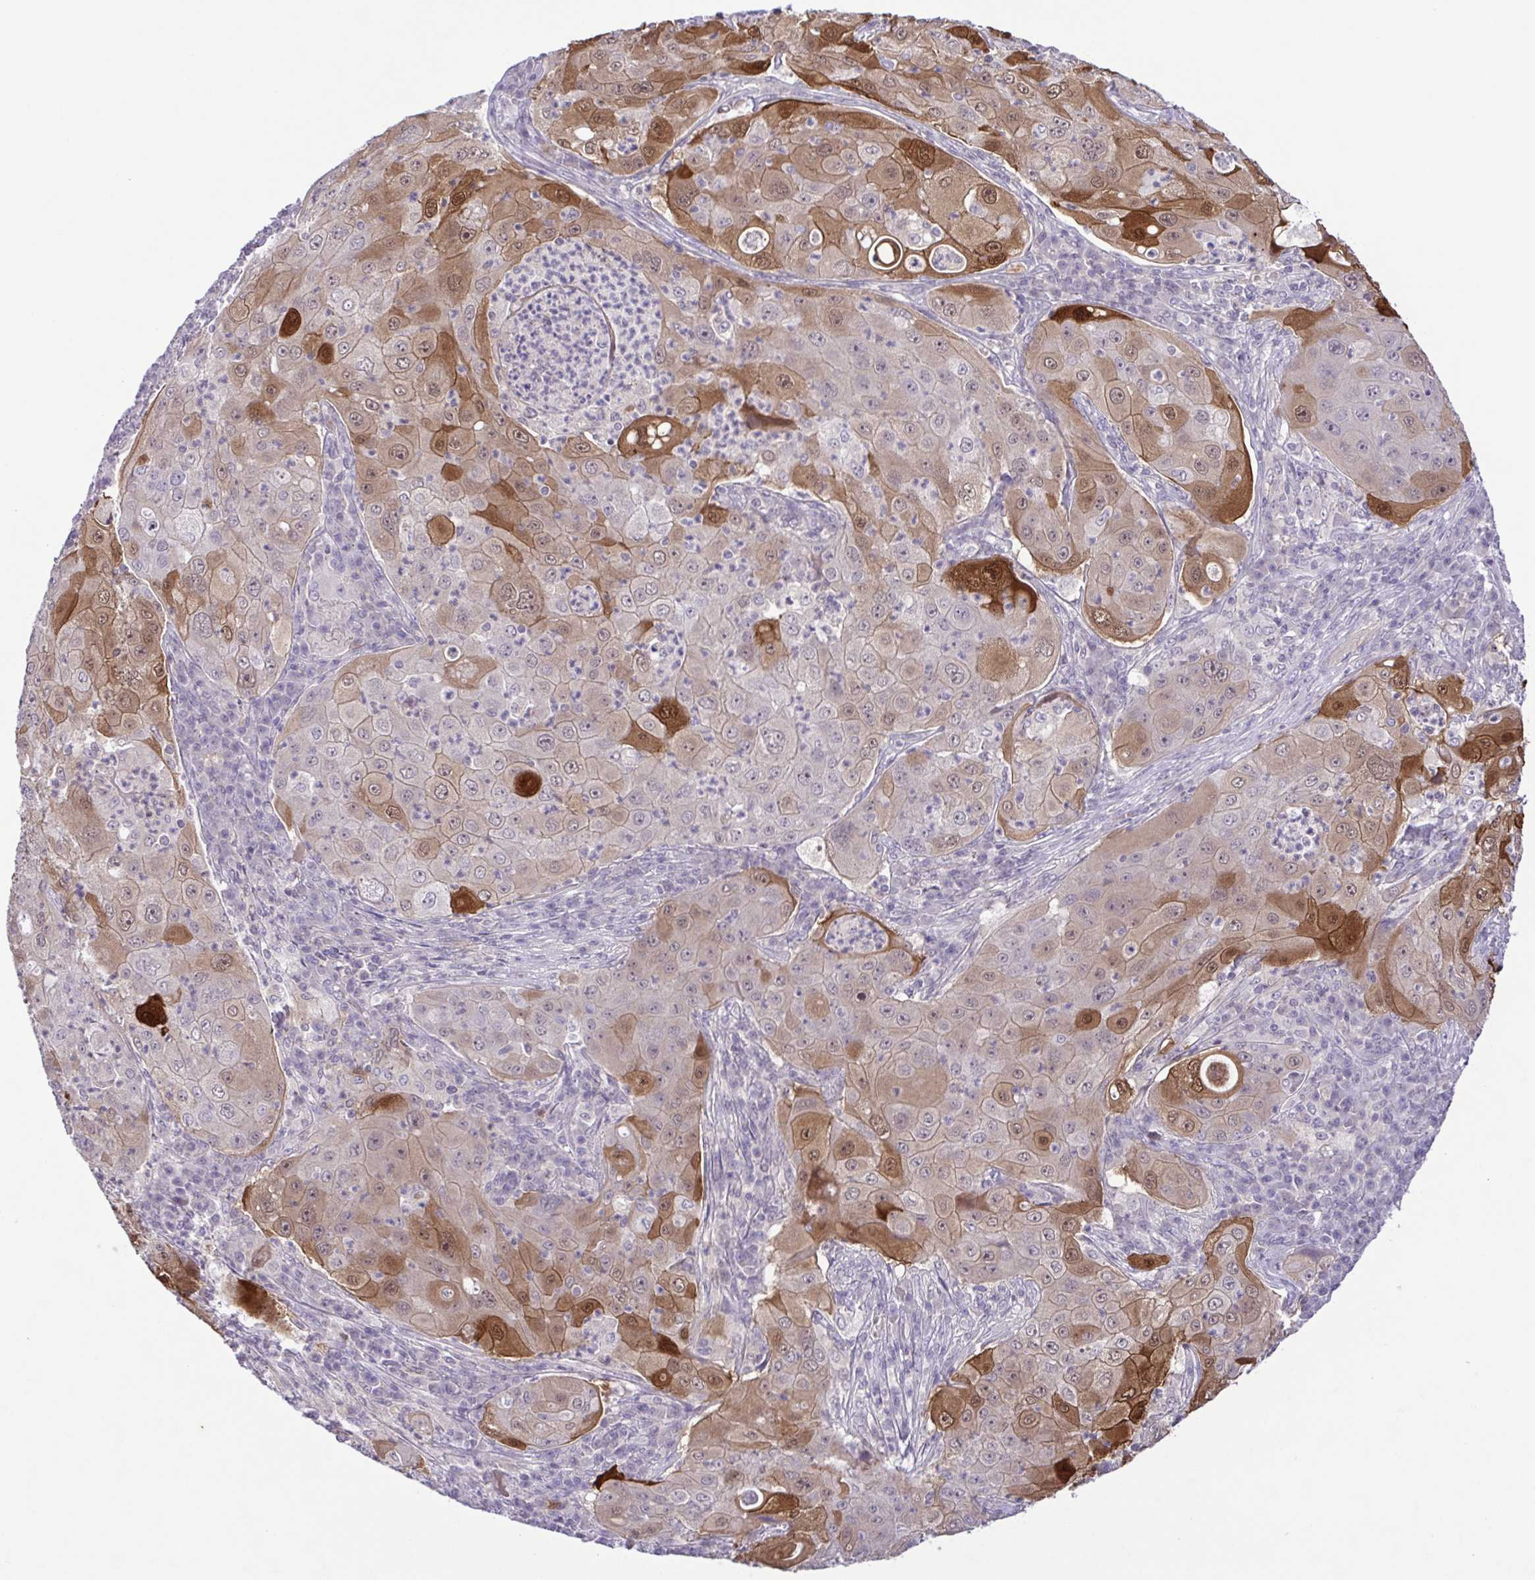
{"staining": {"intensity": "moderate", "quantity": "25%-75%", "location": "cytoplasmic/membranous,nuclear"}, "tissue": "lung cancer", "cell_type": "Tumor cells", "image_type": "cancer", "snomed": [{"axis": "morphology", "description": "Squamous cell carcinoma, NOS"}, {"axis": "topography", "description": "Lung"}], "caption": "Lung squamous cell carcinoma stained for a protein shows moderate cytoplasmic/membranous and nuclear positivity in tumor cells.", "gene": "IL1RN", "patient": {"sex": "female", "age": 59}}